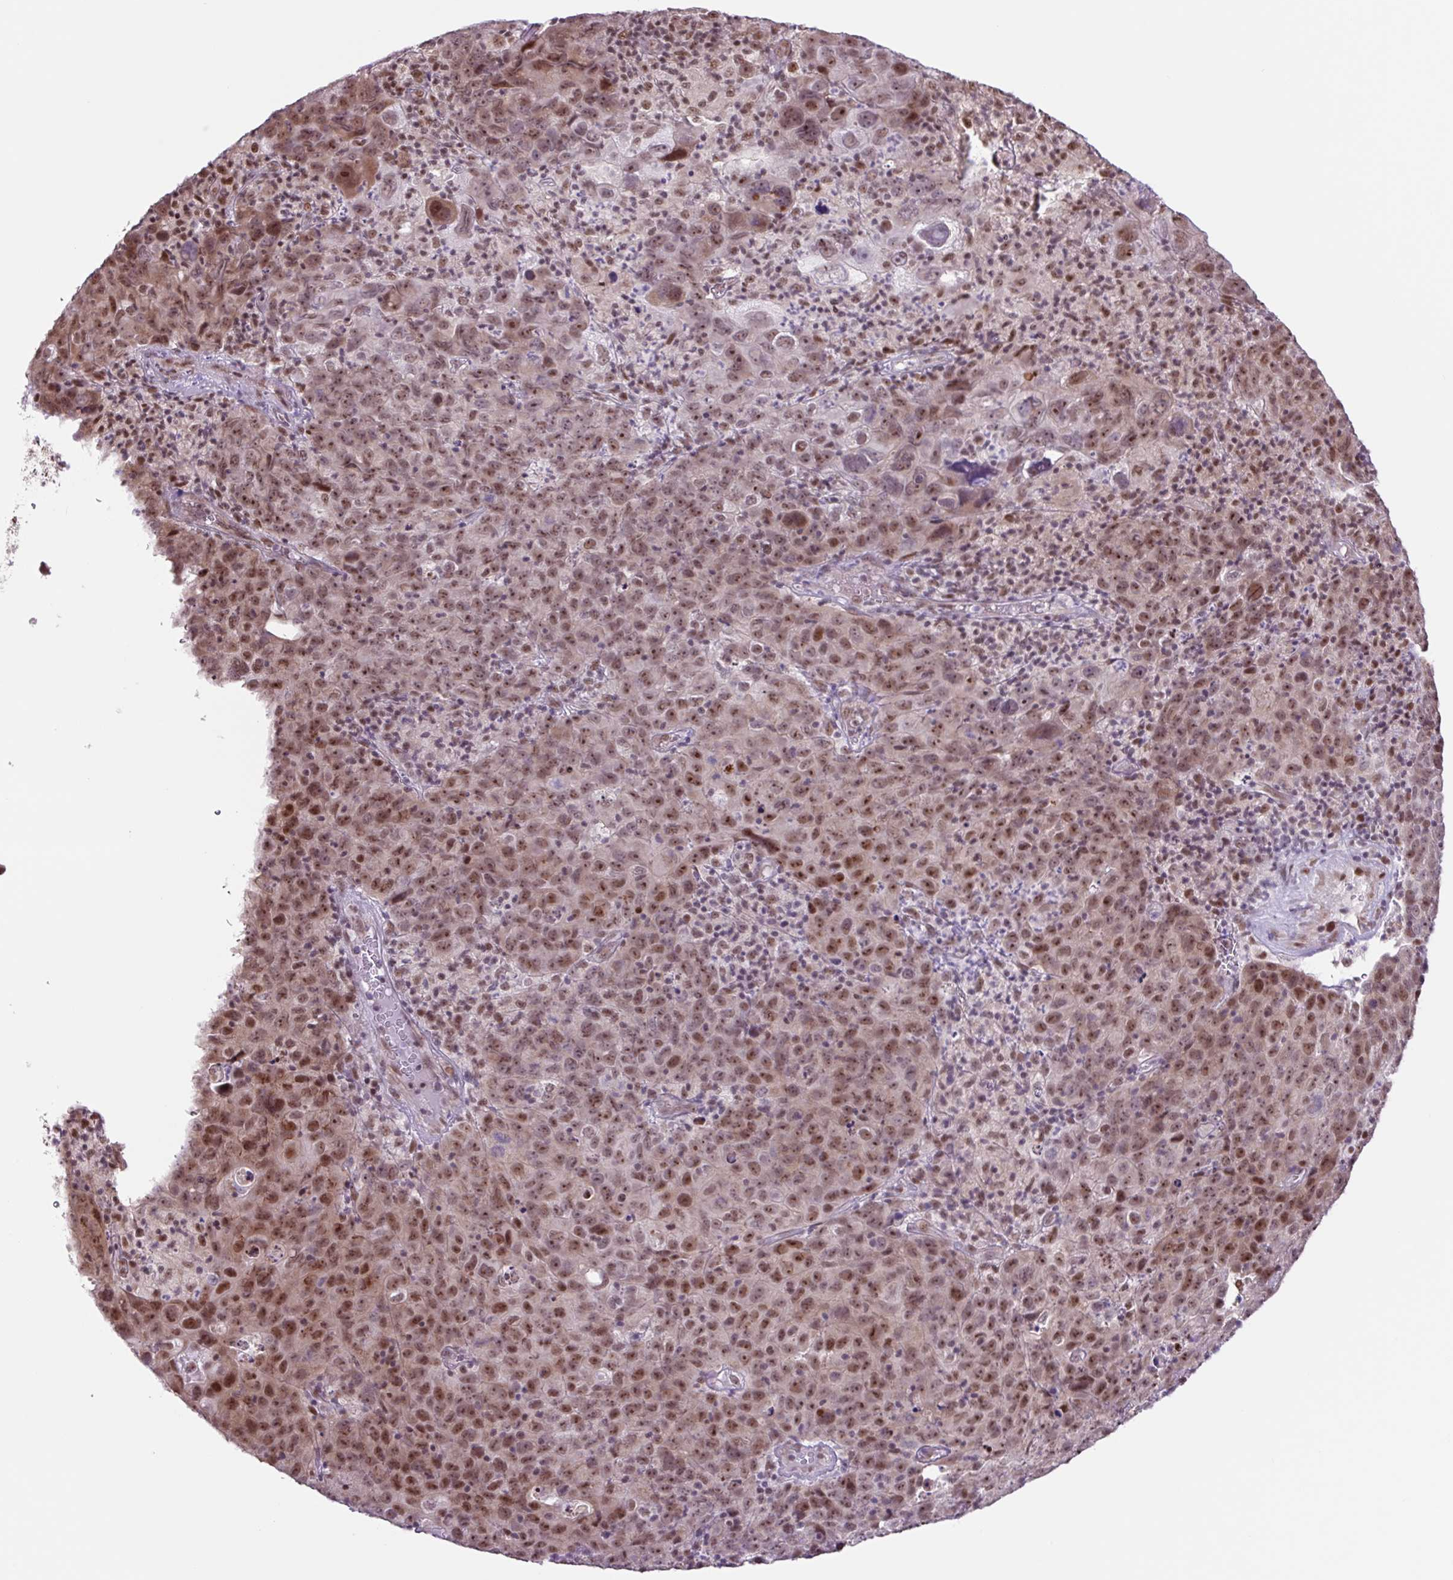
{"staining": {"intensity": "moderate", "quantity": ">75%", "location": "nuclear"}, "tissue": "cervical cancer", "cell_type": "Tumor cells", "image_type": "cancer", "snomed": [{"axis": "morphology", "description": "Squamous cell carcinoma, NOS"}, {"axis": "topography", "description": "Cervix"}], "caption": "High-power microscopy captured an immunohistochemistry (IHC) micrograph of cervical cancer (squamous cell carcinoma), revealing moderate nuclear positivity in about >75% of tumor cells. The staining was performed using DAB to visualize the protein expression in brown, while the nuclei were stained in blue with hematoxylin (Magnification: 20x).", "gene": "TAF1A", "patient": {"sex": "female", "age": 44}}